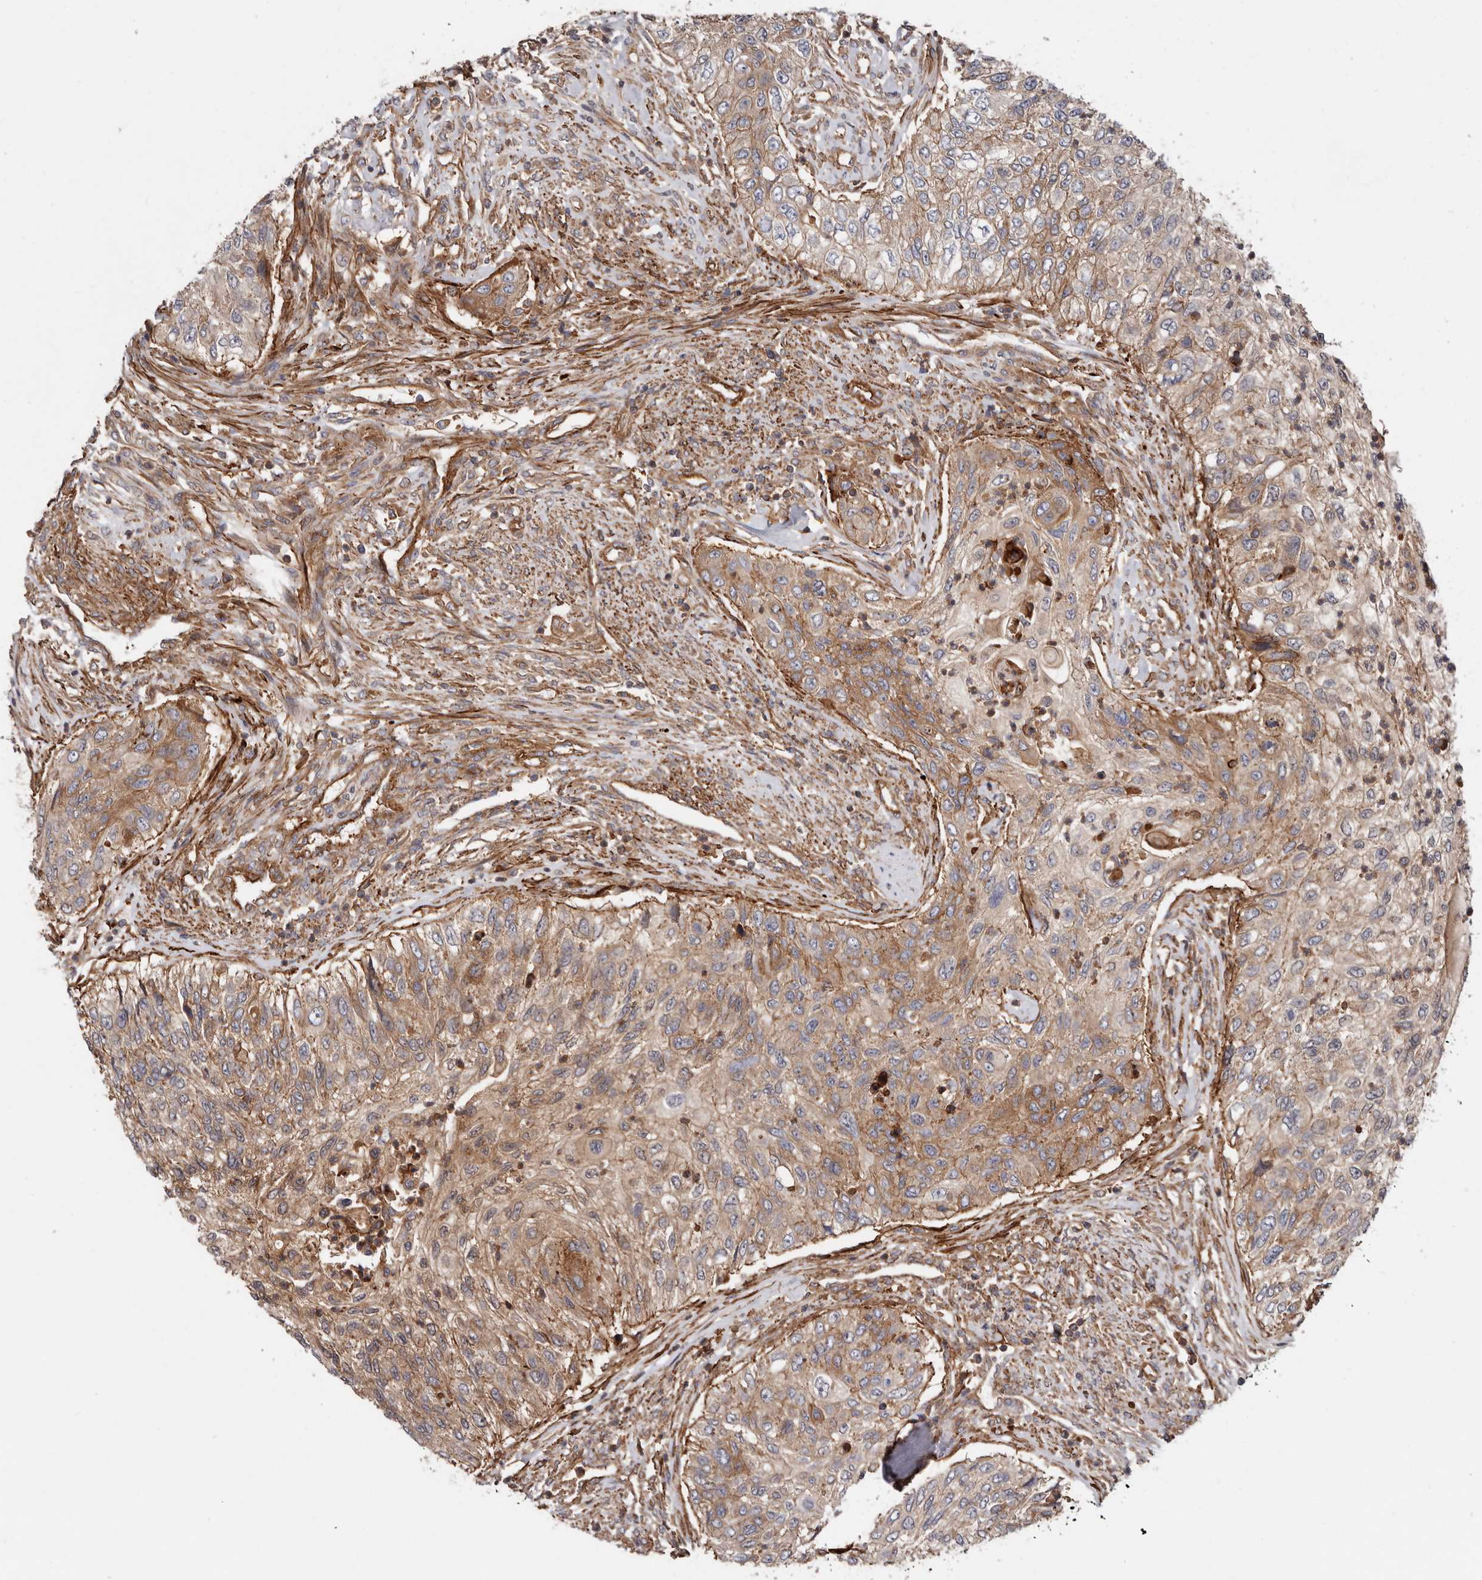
{"staining": {"intensity": "moderate", "quantity": ">75%", "location": "cytoplasmic/membranous"}, "tissue": "urothelial cancer", "cell_type": "Tumor cells", "image_type": "cancer", "snomed": [{"axis": "morphology", "description": "Urothelial carcinoma, High grade"}, {"axis": "topography", "description": "Urinary bladder"}], "caption": "A brown stain shows moderate cytoplasmic/membranous staining of a protein in high-grade urothelial carcinoma tumor cells.", "gene": "TMC7", "patient": {"sex": "female", "age": 60}}